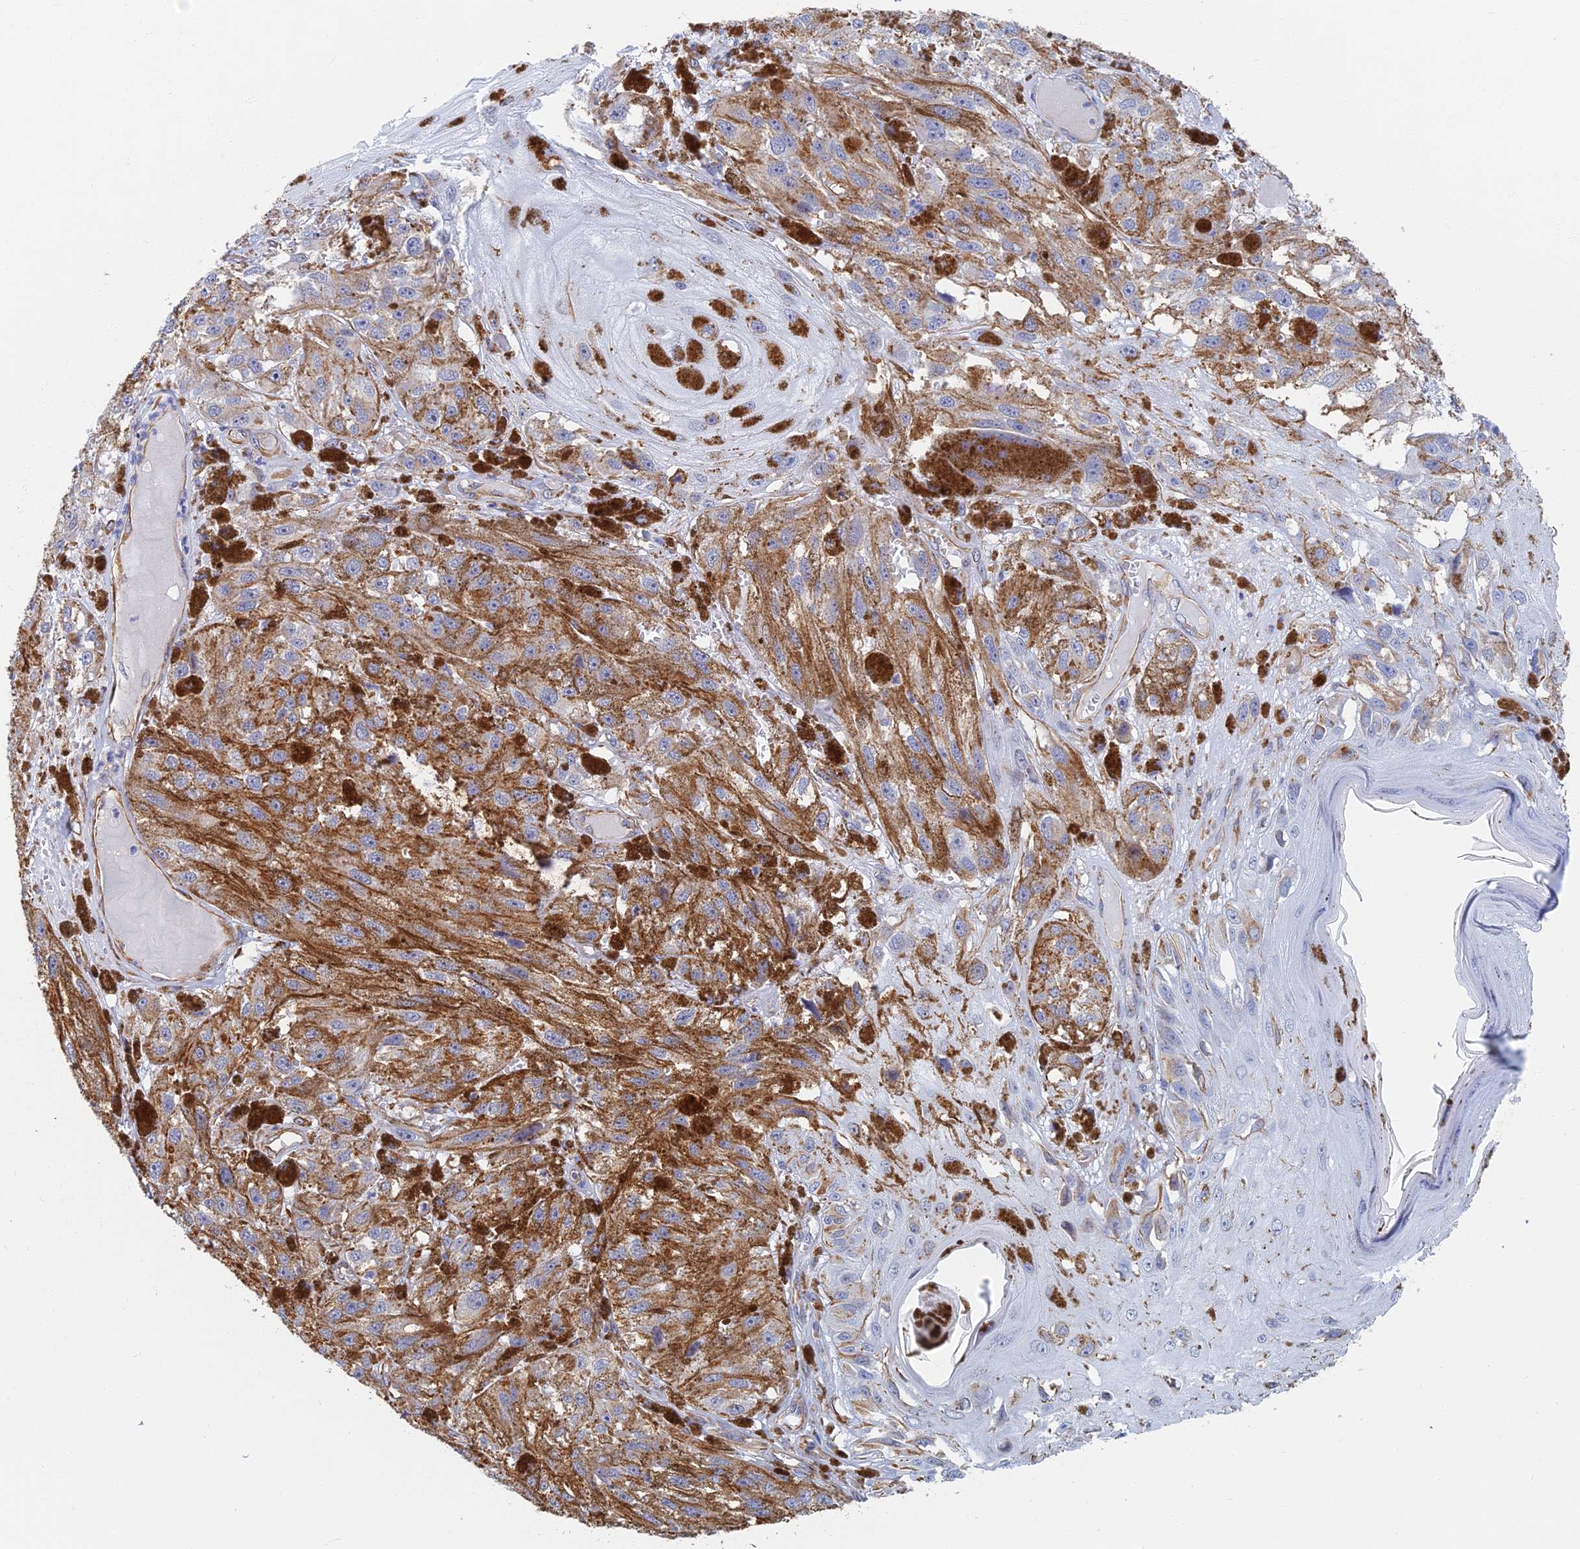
{"staining": {"intensity": "moderate", "quantity": ">75%", "location": "cytoplasmic/membranous"}, "tissue": "melanoma", "cell_type": "Tumor cells", "image_type": "cancer", "snomed": [{"axis": "morphology", "description": "Malignant melanoma, NOS"}, {"axis": "topography", "description": "Skin"}], "caption": "Protein expression analysis of human melanoma reveals moderate cytoplasmic/membranous staining in approximately >75% of tumor cells.", "gene": "RMC1", "patient": {"sex": "male", "age": 88}}